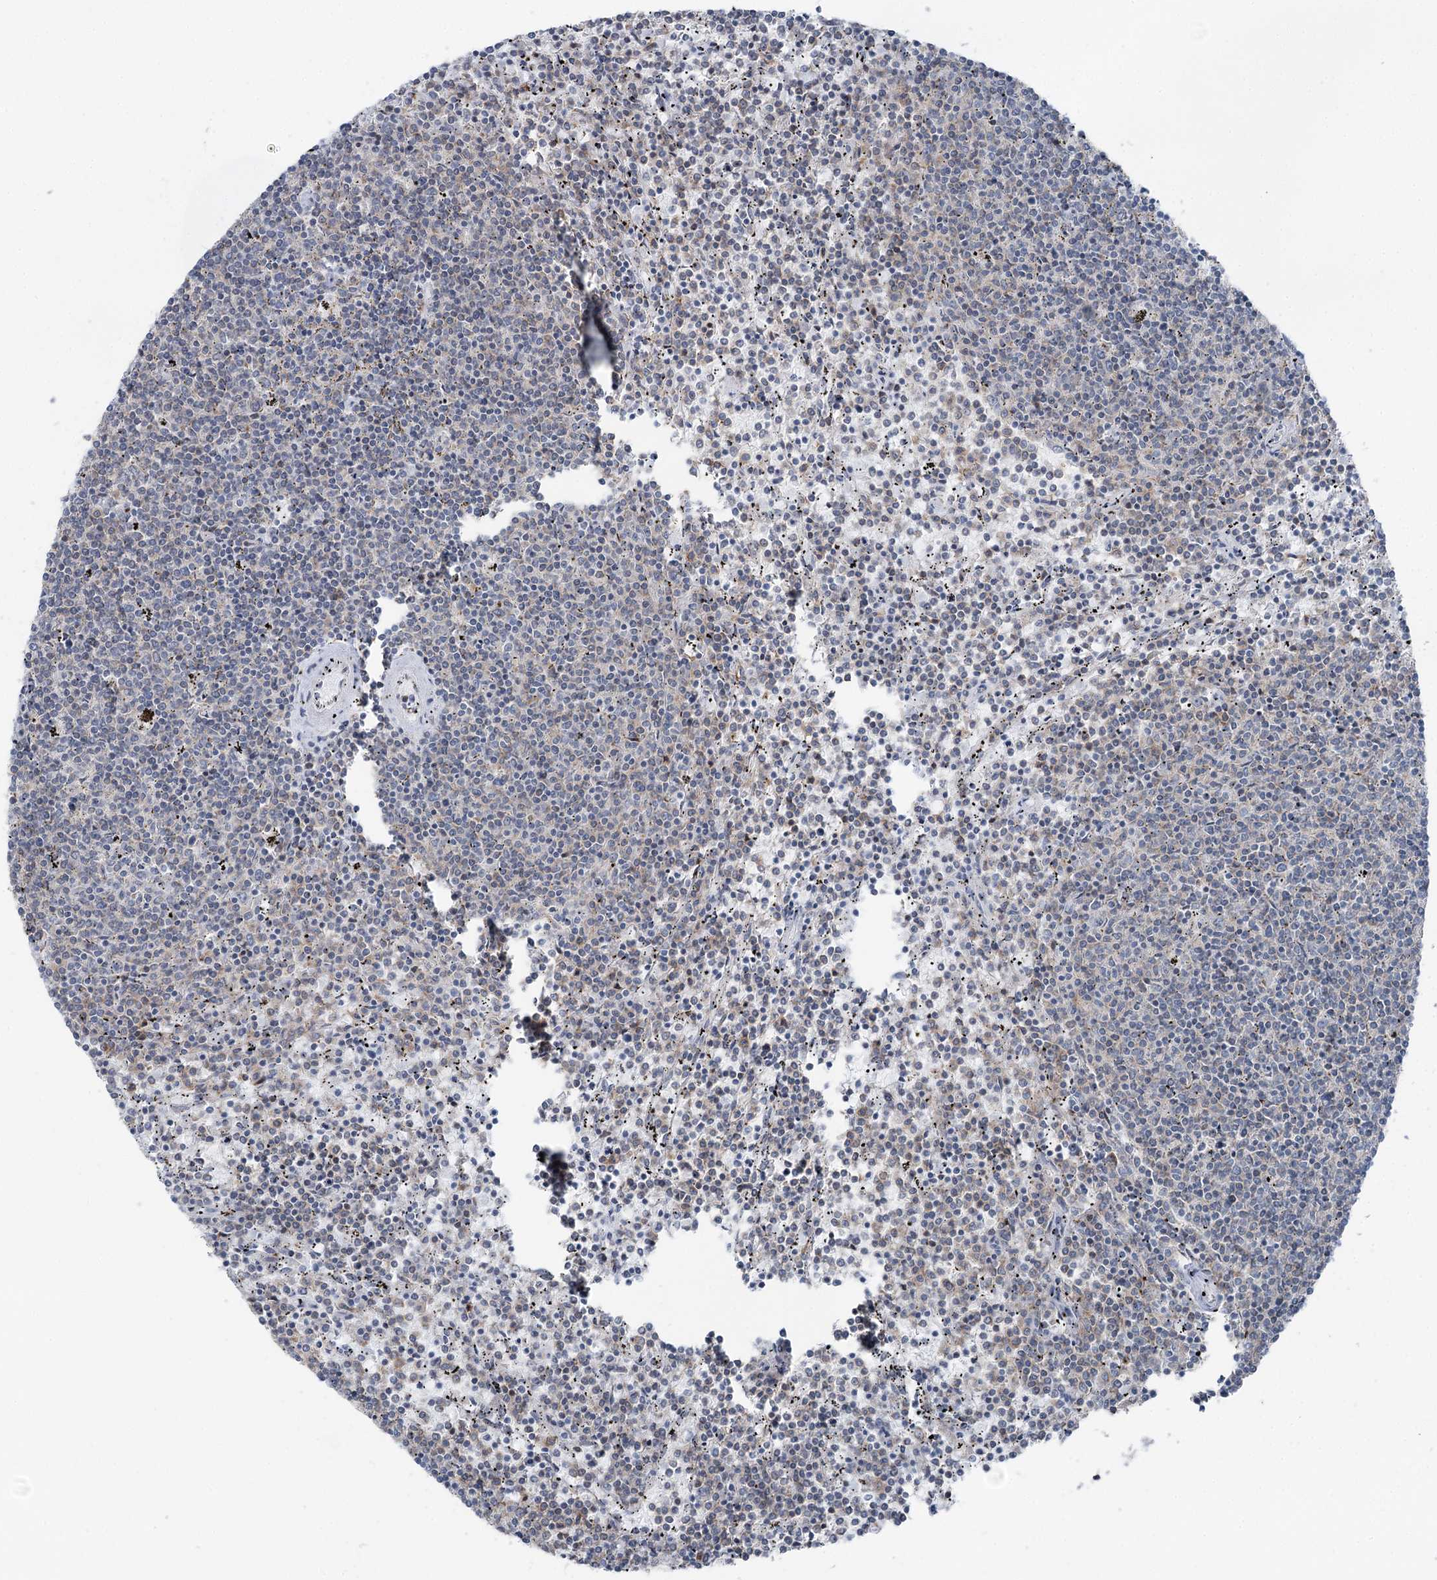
{"staining": {"intensity": "negative", "quantity": "none", "location": "none"}, "tissue": "lymphoma", "cell_type": "Tumor cells", "image_type": "cancer", "snomed": [{"axis": "morphology", "description": "Malignant lymphoma, non-Hodgkin's type, Low grade"}, {"axis": "topography", "description": "Spleen"}], "caption": "Immunohistochemistry (IHC) of malignant lymphoma, non-Hodgkin's type (low-grade) demonstrates no expression in tumor cells. (DAB (3,3'-diaminobenzidine) immunohistochemistry with hematoxylin counter stain).", "gene": "STEEP1", "patient": {"sex": "female", "age": 50}}